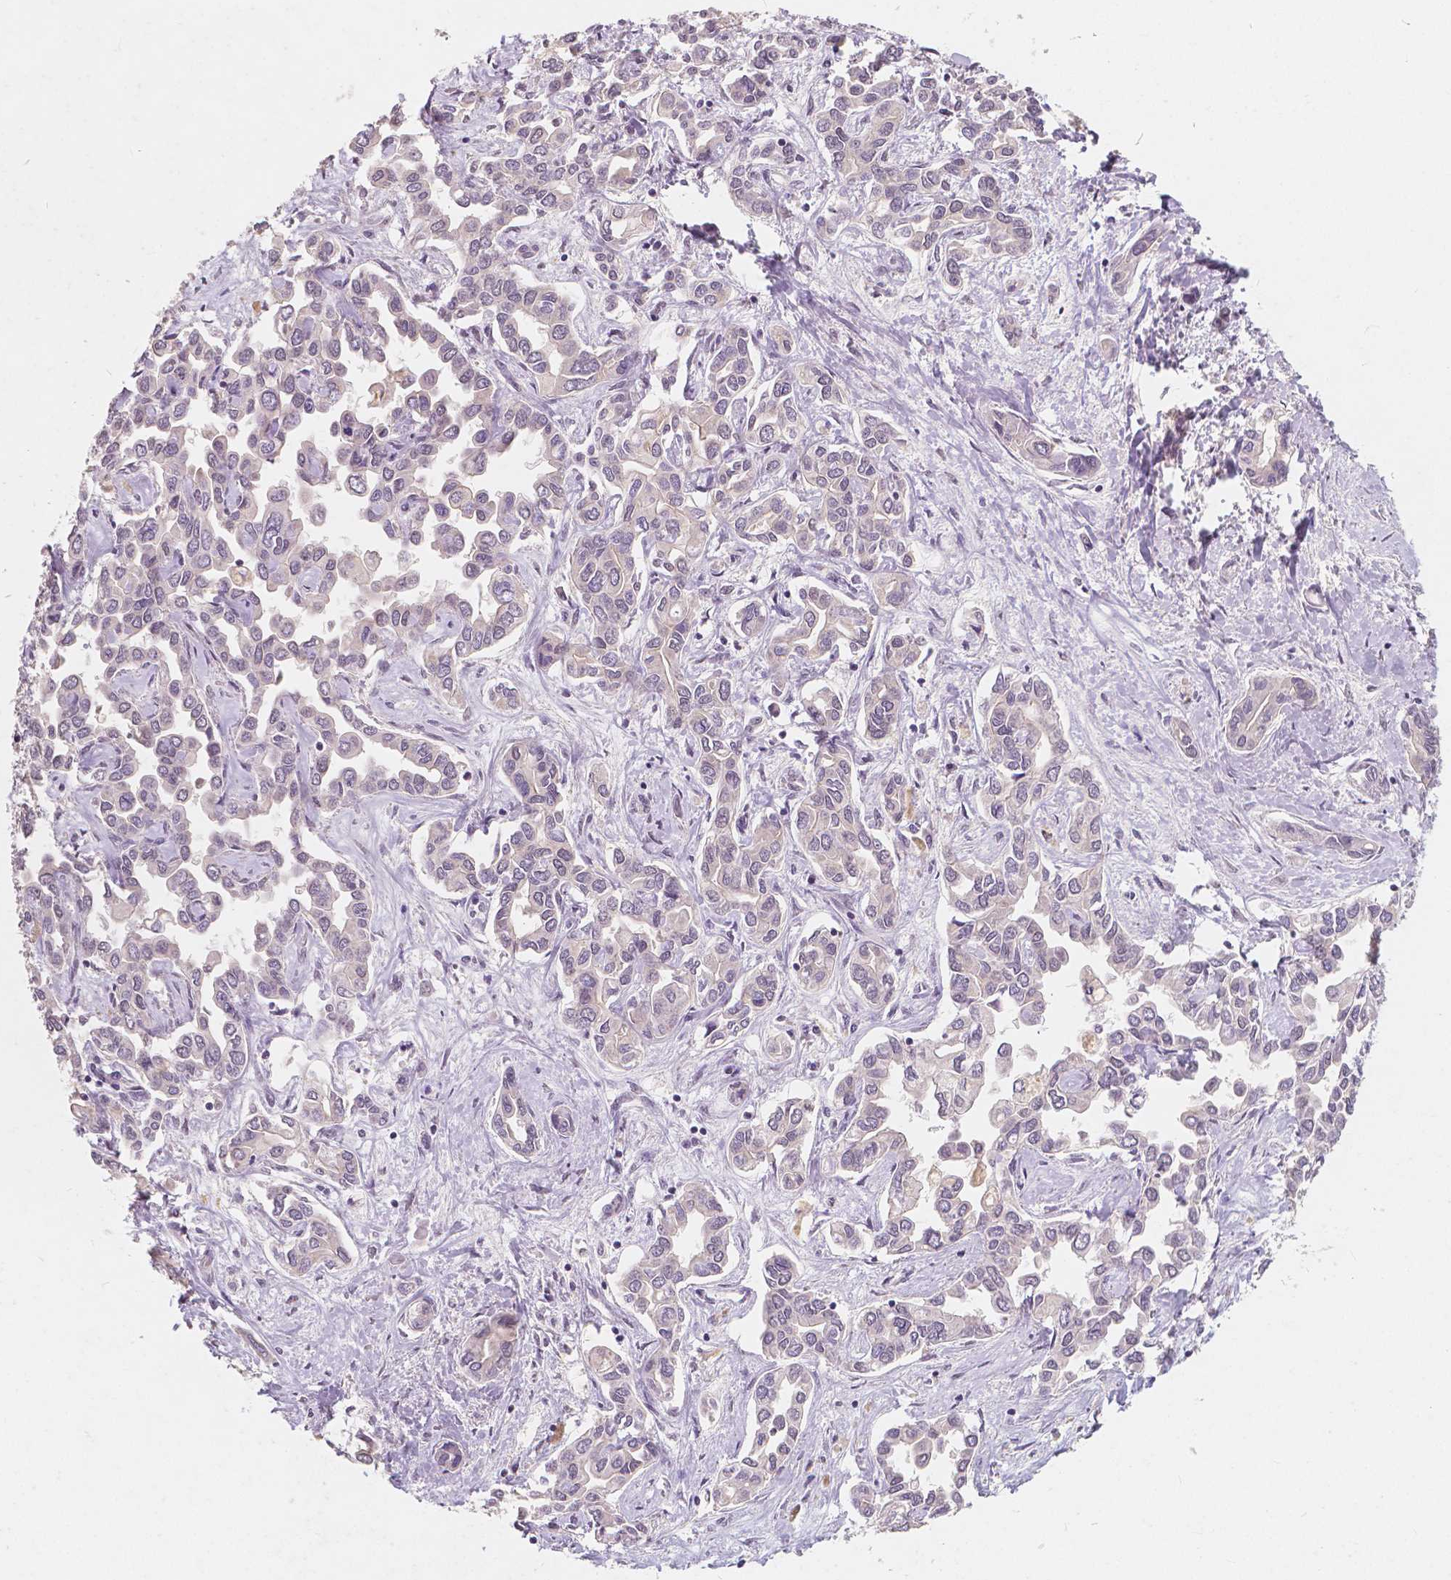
{"staining": {"intensity": "negative", "quantity": "none", "location": "none"}, "tissue": "liver cancer", "cell_type": "Tumor cells", "image_type": "cancer", "snomed": [{"axis": "morphology", "description": "Cholangiocarcinoma"}, {"axis": "topography", "description": "Liver"}], "caption": "Histopathology image shows no significant protein staining in tumor cells of liver cholangiocarcinoma. Brightfield microscopy of immunohistochemistry stained with DAB (3,3'-diaminobenzidine) (brown) and hematoxylin (blue), captured at high magnification.", "gene": "NOLC1", "patient": {"sex": "female", "age": 64}}